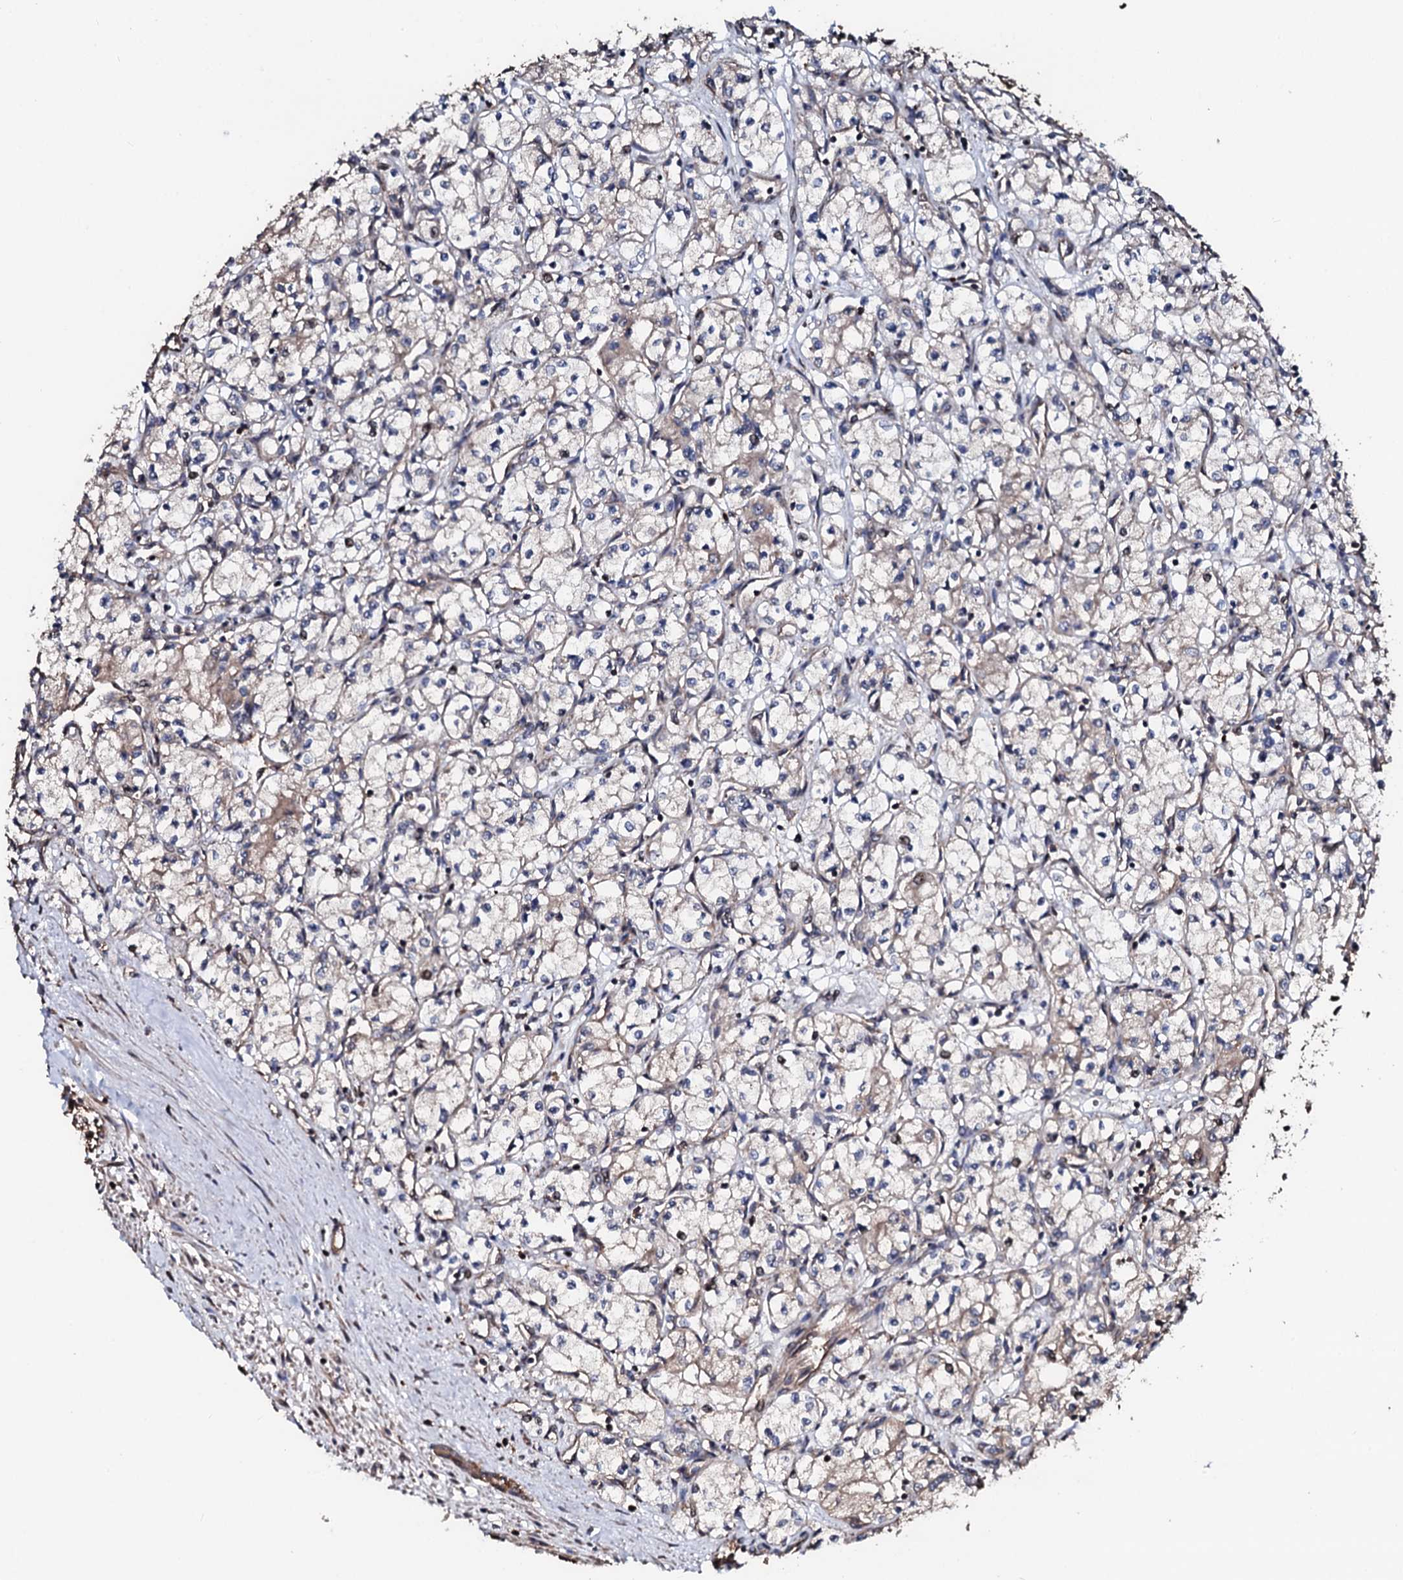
{"staining": {"intensity": "negative", "quantity": "none", "location": "none"}, "tissue": "renal cancer", "cell_type": "Tumor cells", "image_type": "cancer", "snomed": [{"axis": "morphology", "description": "Adenocarcinoma, NOS"}, {"axis": "topography", "description": "Kidney"}], "caption": "Protein analysis of renal cancer (adenocarcinoma) demonstrates no significant expression in tumor cells. Nuclei are stained in blue.", "gene": "CKAP5", "patient": {"sex": "male", "age": 59}}